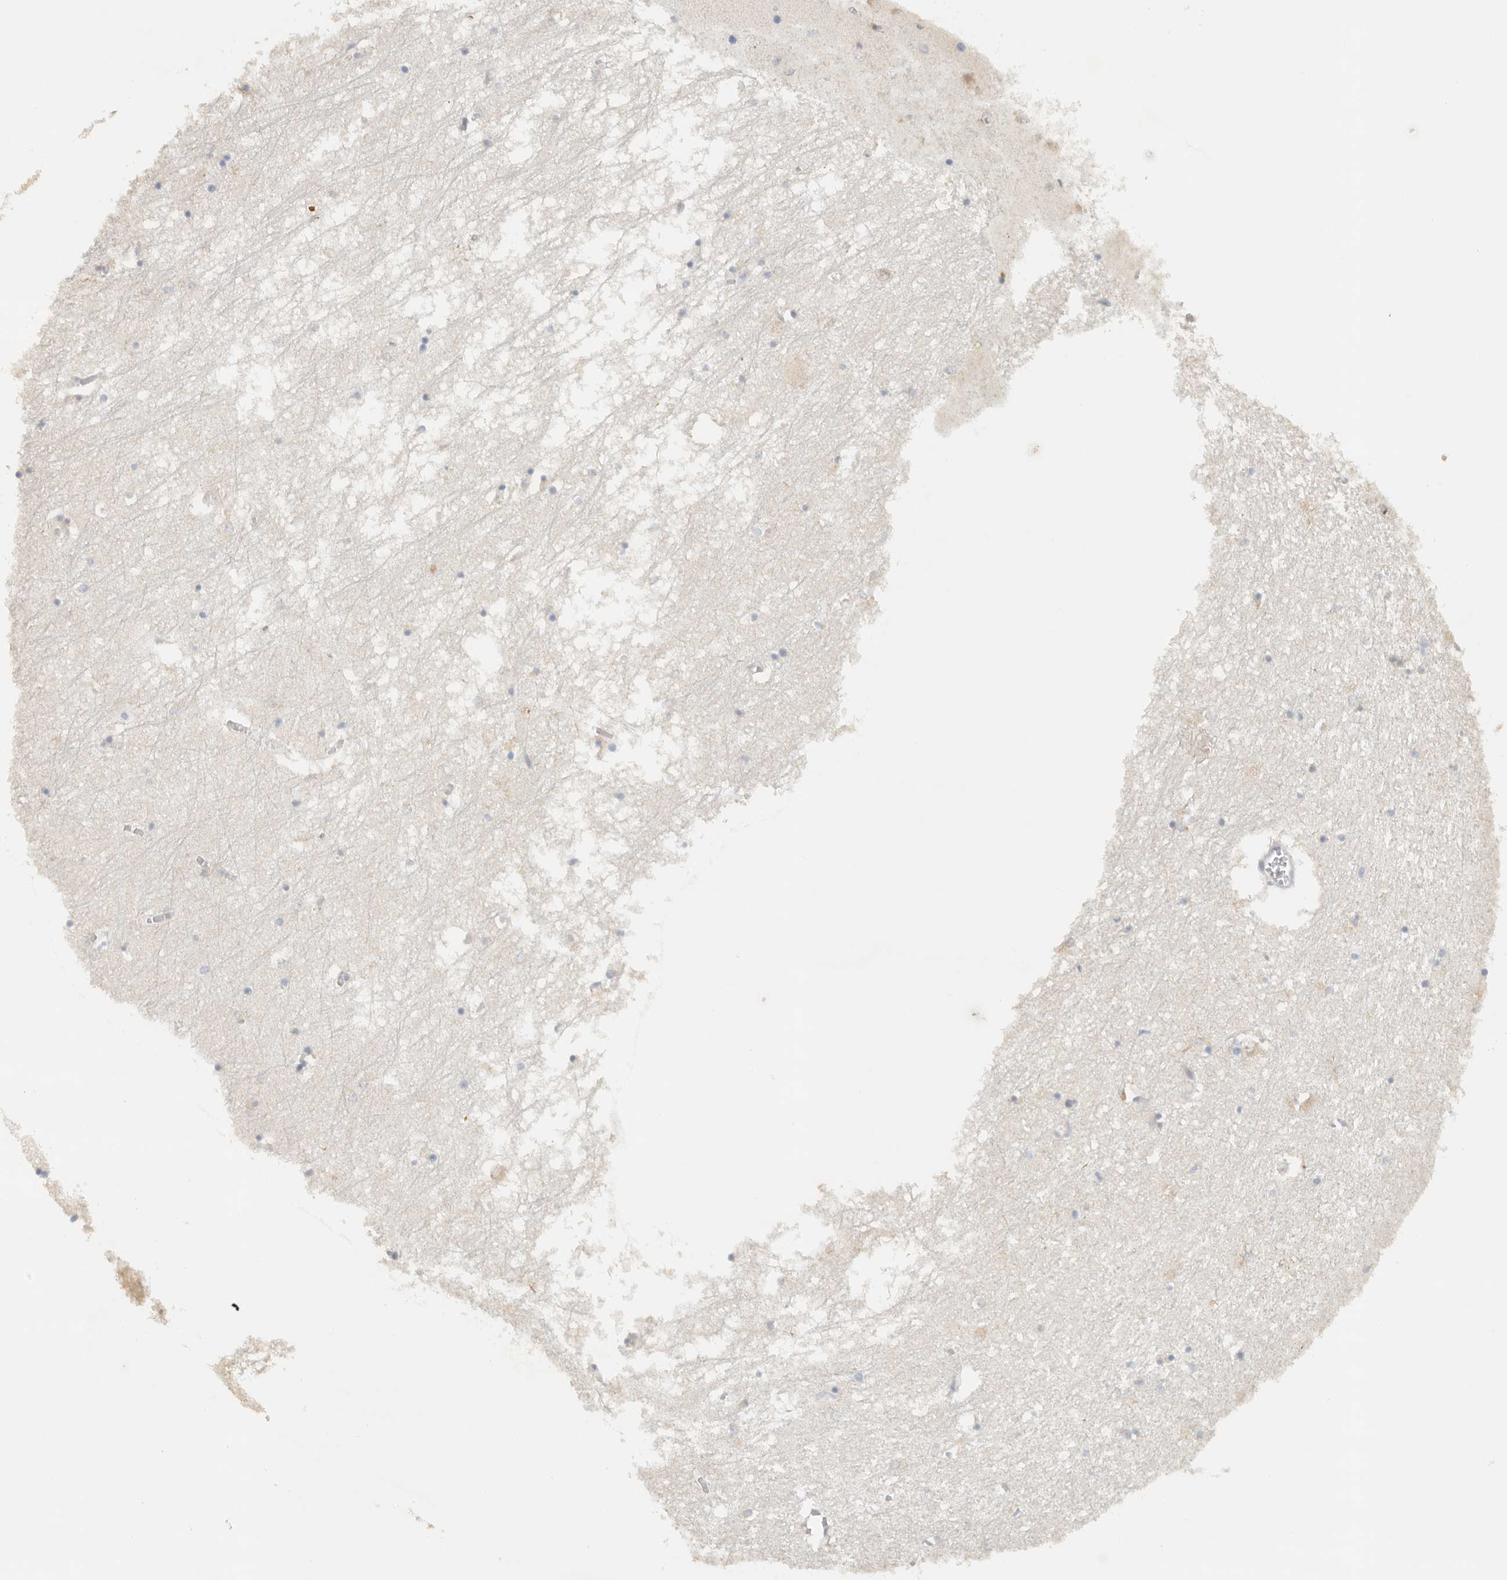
{"staining": {"intensity": "weak", "quantity": "<25%", "location": "cytoplasmic/membranous"}, "tissue": "hippocampus", "cell_type": "Glial cells", "image_type": "normal", "snomed": [{"axis": "morphology", "description": "Normal tissue, NOS"}, {"axis": "topography", "description": "Hippocampus"}], "caption": "Immunohistochemistry (IHC) of benign human hippocampus displays no staining in glial cells.", "gene": "PUM1", "patient": {"sex": "male", "age": 70}}